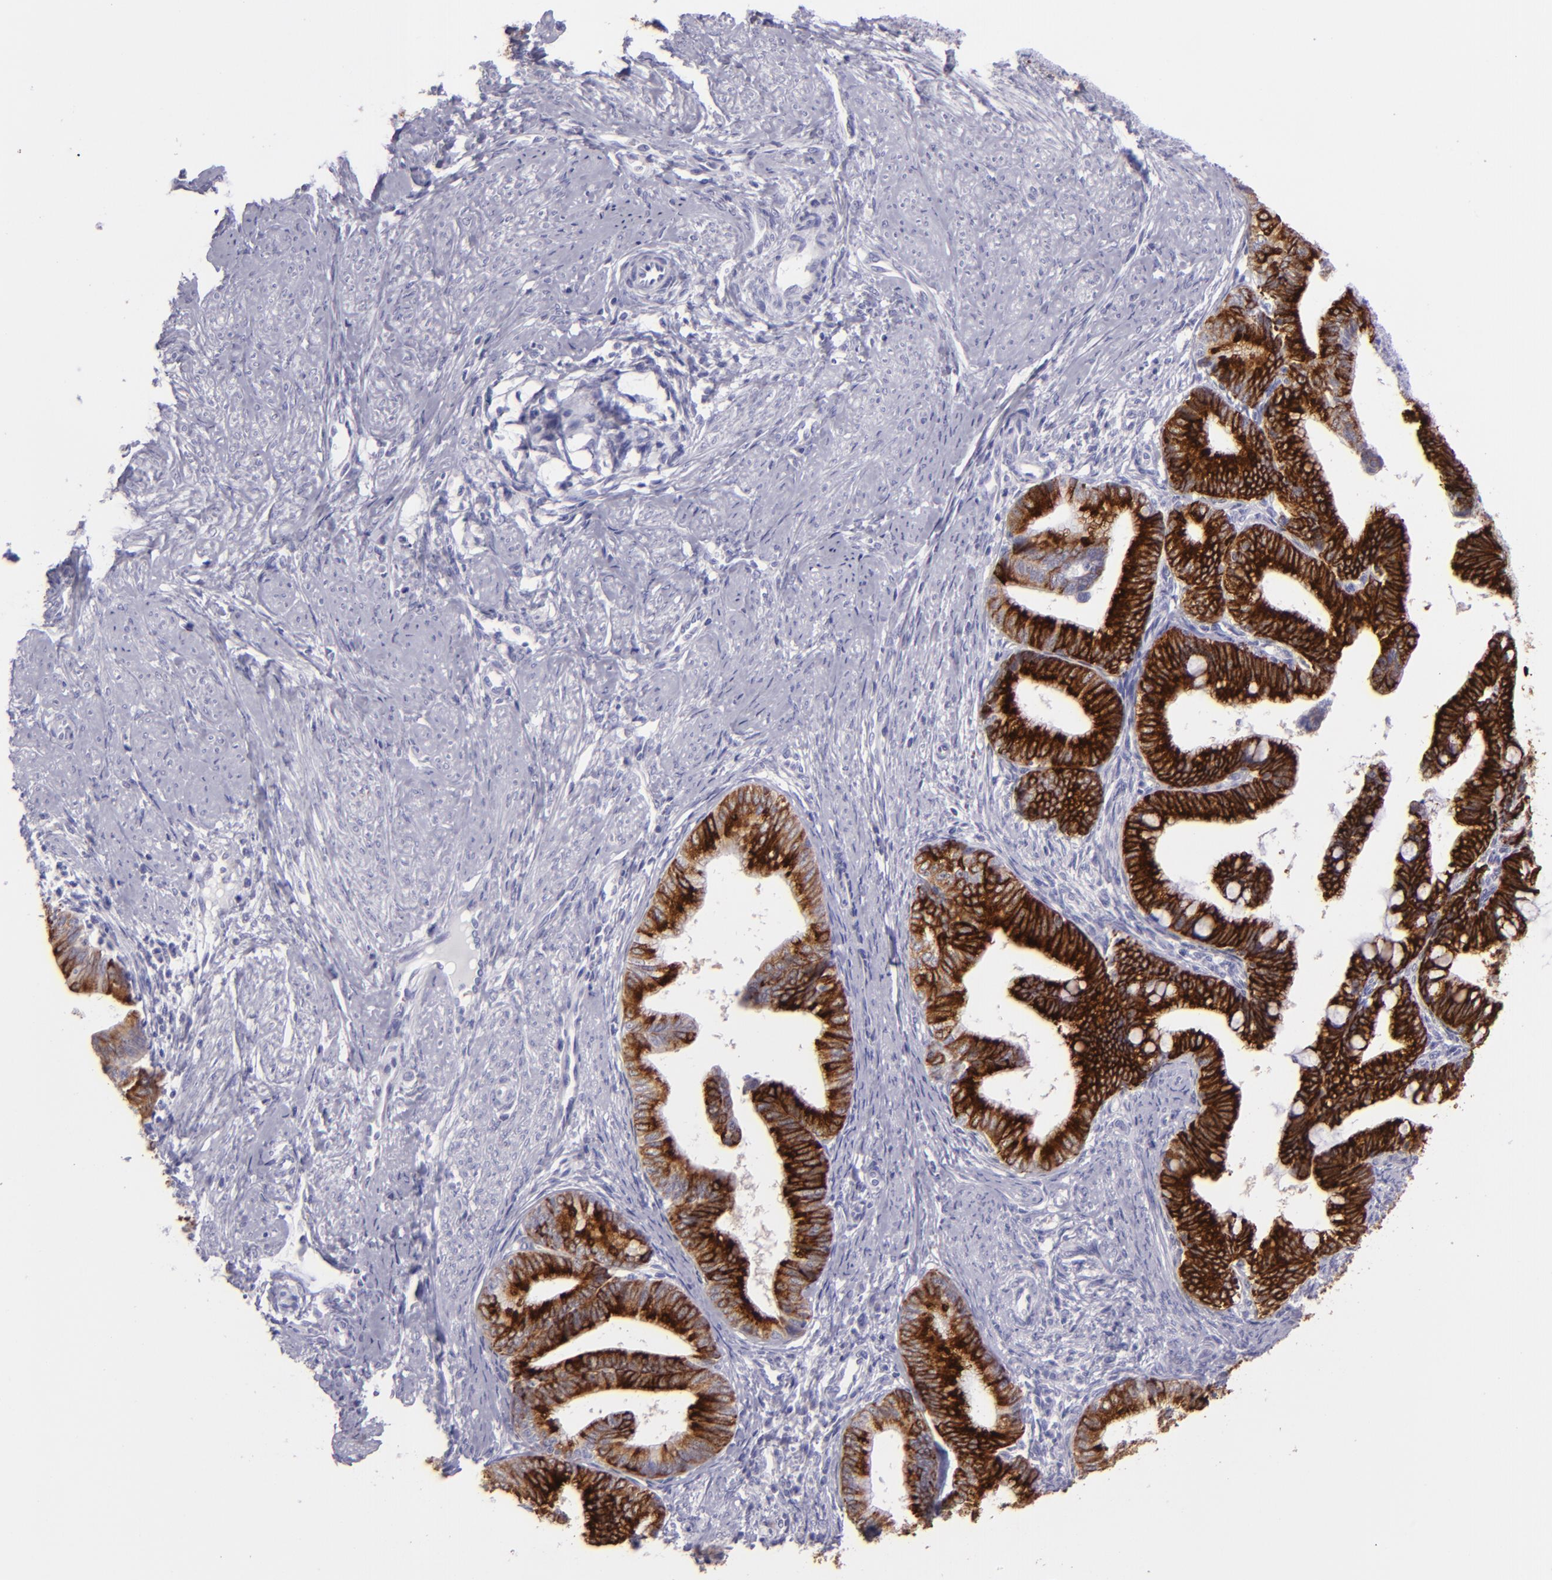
{"staining": {"intensity": "strong", "quantity": ">75%", "location": "cytoplasmic/membranous"}, "tissue": "cervical cancer", "cell_type": "Tumor cells", "image_type": "cancer", "snomed": [{"axis": "morphology", "description": "Adenocarcinoma, NOS"}, {"axis": "topography", "description": "Cervix"}], "caption": "This histopathology image displays immunohistochemistry staining of cervical cancer, with high strong cytoplasmic/membranous positivity in about >75% of tumor cells.", "gene": "MUC5AC", "patient": {"sex": "female", "age": 36}}